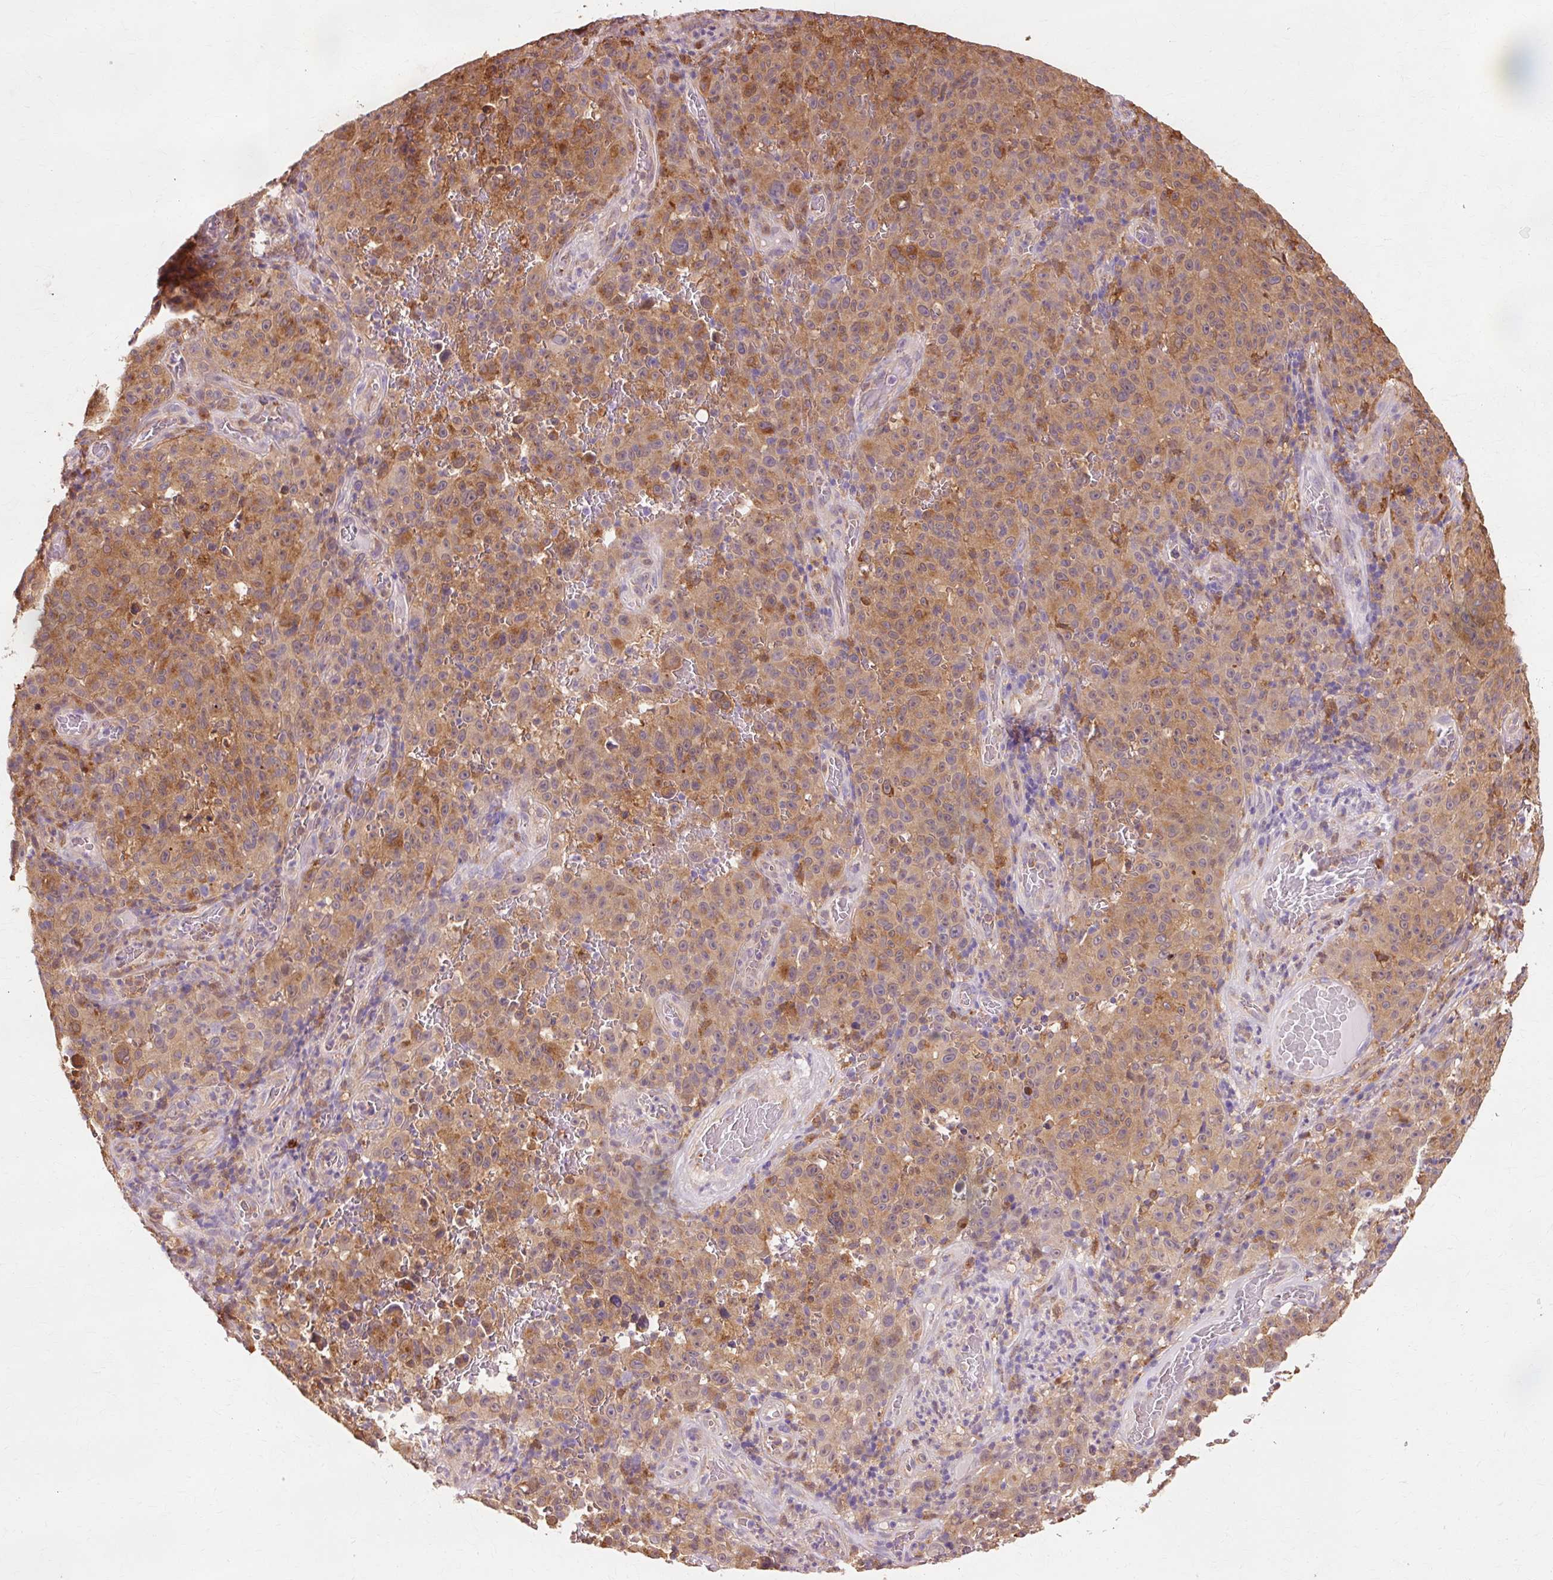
{"staining": {"intensity": "moderate", "quantity": ">75%", "location": "cytoplasmic/membranous"}, "tissue": "melanoma", "cell_type": "Tumor cells", "image_type": "cancer", "snomed": [{"axis": "morphology", "description": "Malignant melanoma, NOS"}, {"axis": "topography", "description": "Skin"}], "caption": "High-magnification brightfield microscopy of malignant melanoma stained with DAB (3,3'-diaminobenzidine) (brown) and counterstained with hematoxylin (blue). tumor cells exhibit moderate cytoplasmic/membranous positivity is present in about>75% of cells.", "gene": "GPX1", "patient": {"sex": "female", "age": 82}}